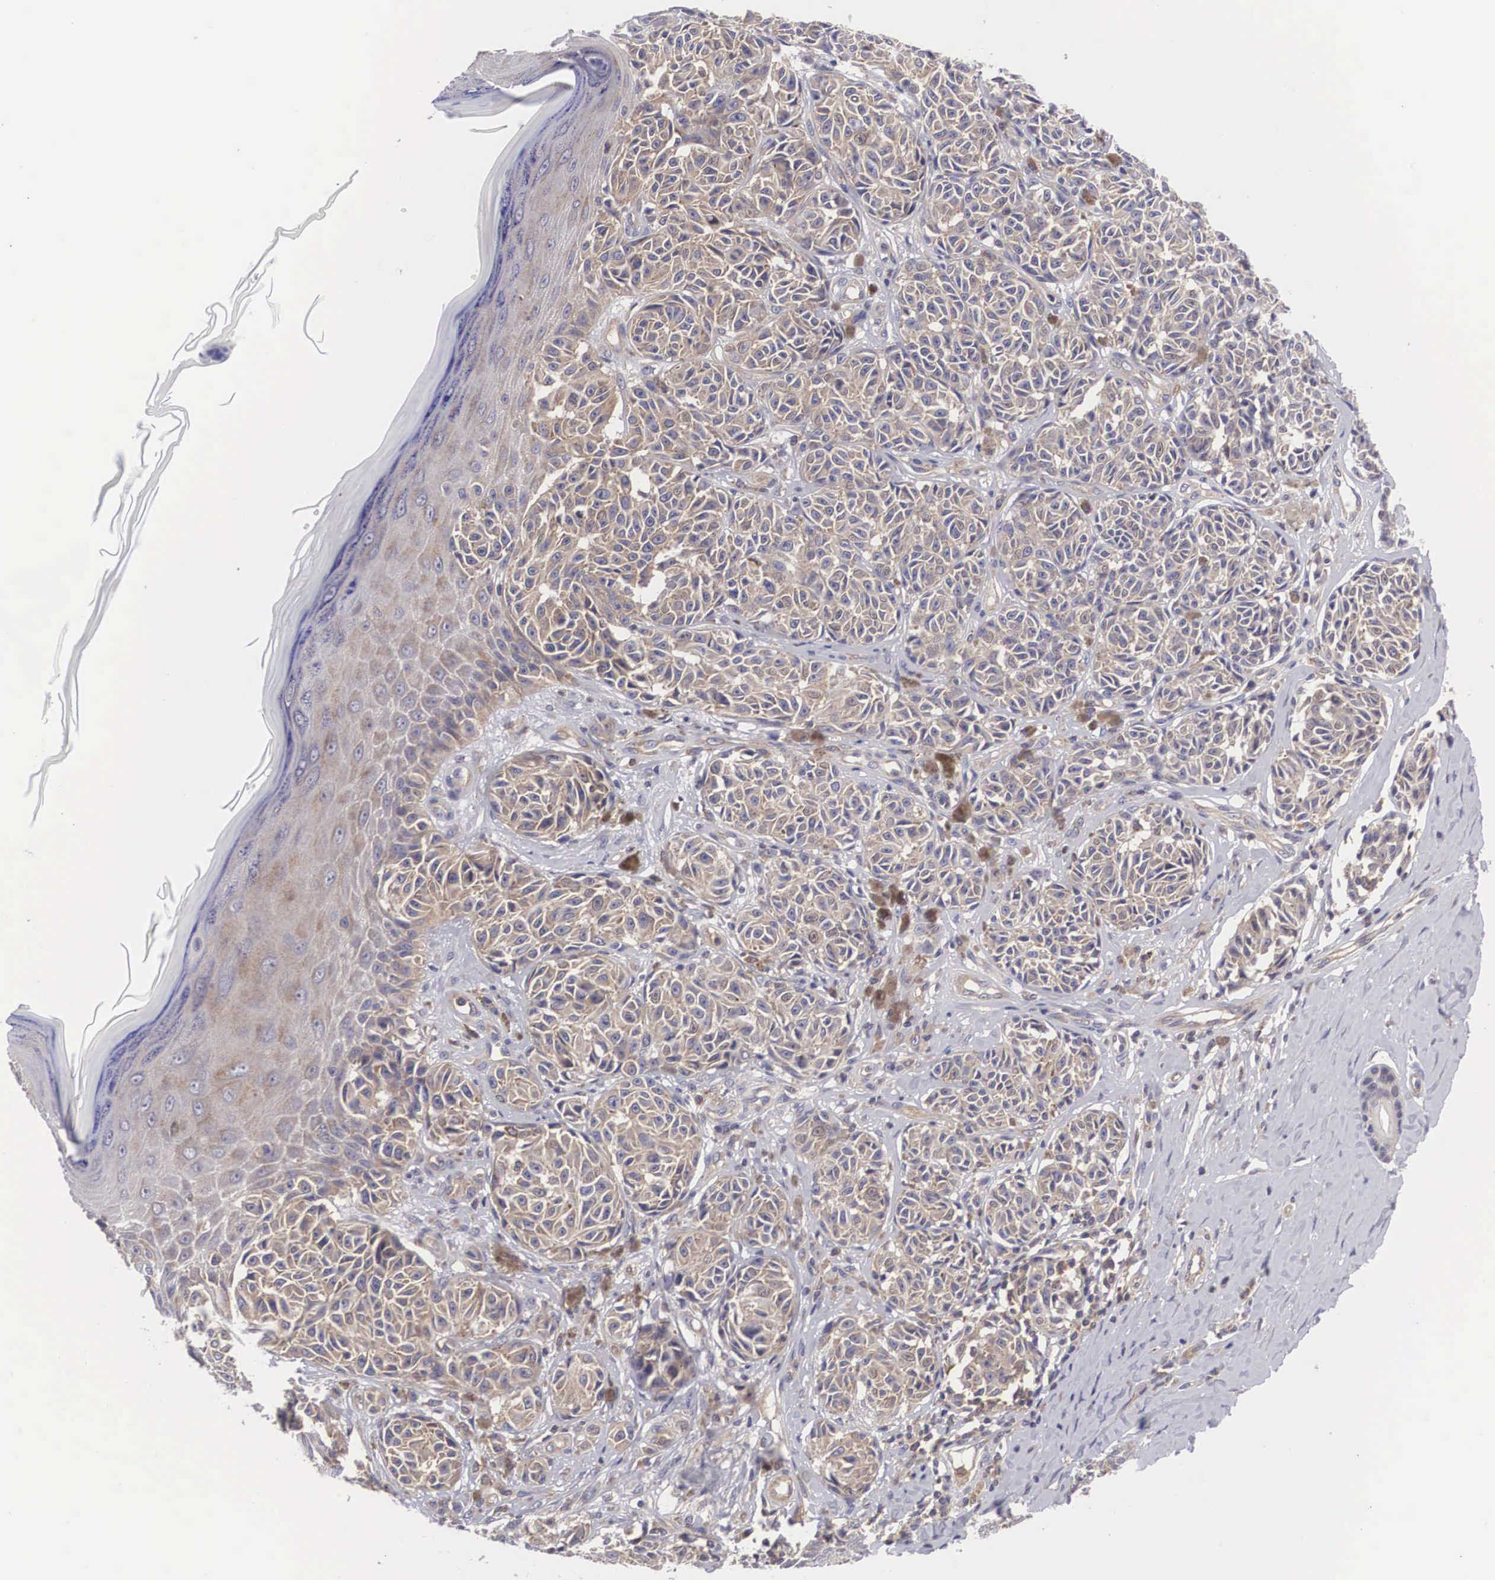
{"staining": {"intensity": "weak", "quantity": "25%-75%", "location": "cytoplasmic/membranous"}, "tissue": "melanoma", "cell_type": "Tumor cells", "image_type": "cancer", "snomed": [{"axis": "morphology", "description": "Malignant melanoma, NOS"}, {"axis": "topography", "description": "Skin"}], "caption": "Protein analysis of malignant melanoma tissue reveals weak cytoplasmic/membranous positivity in about 25%-75% of tumor cells.", "gene": "GRIPAP1", "patient": {"sex": "male", "age": 49}}